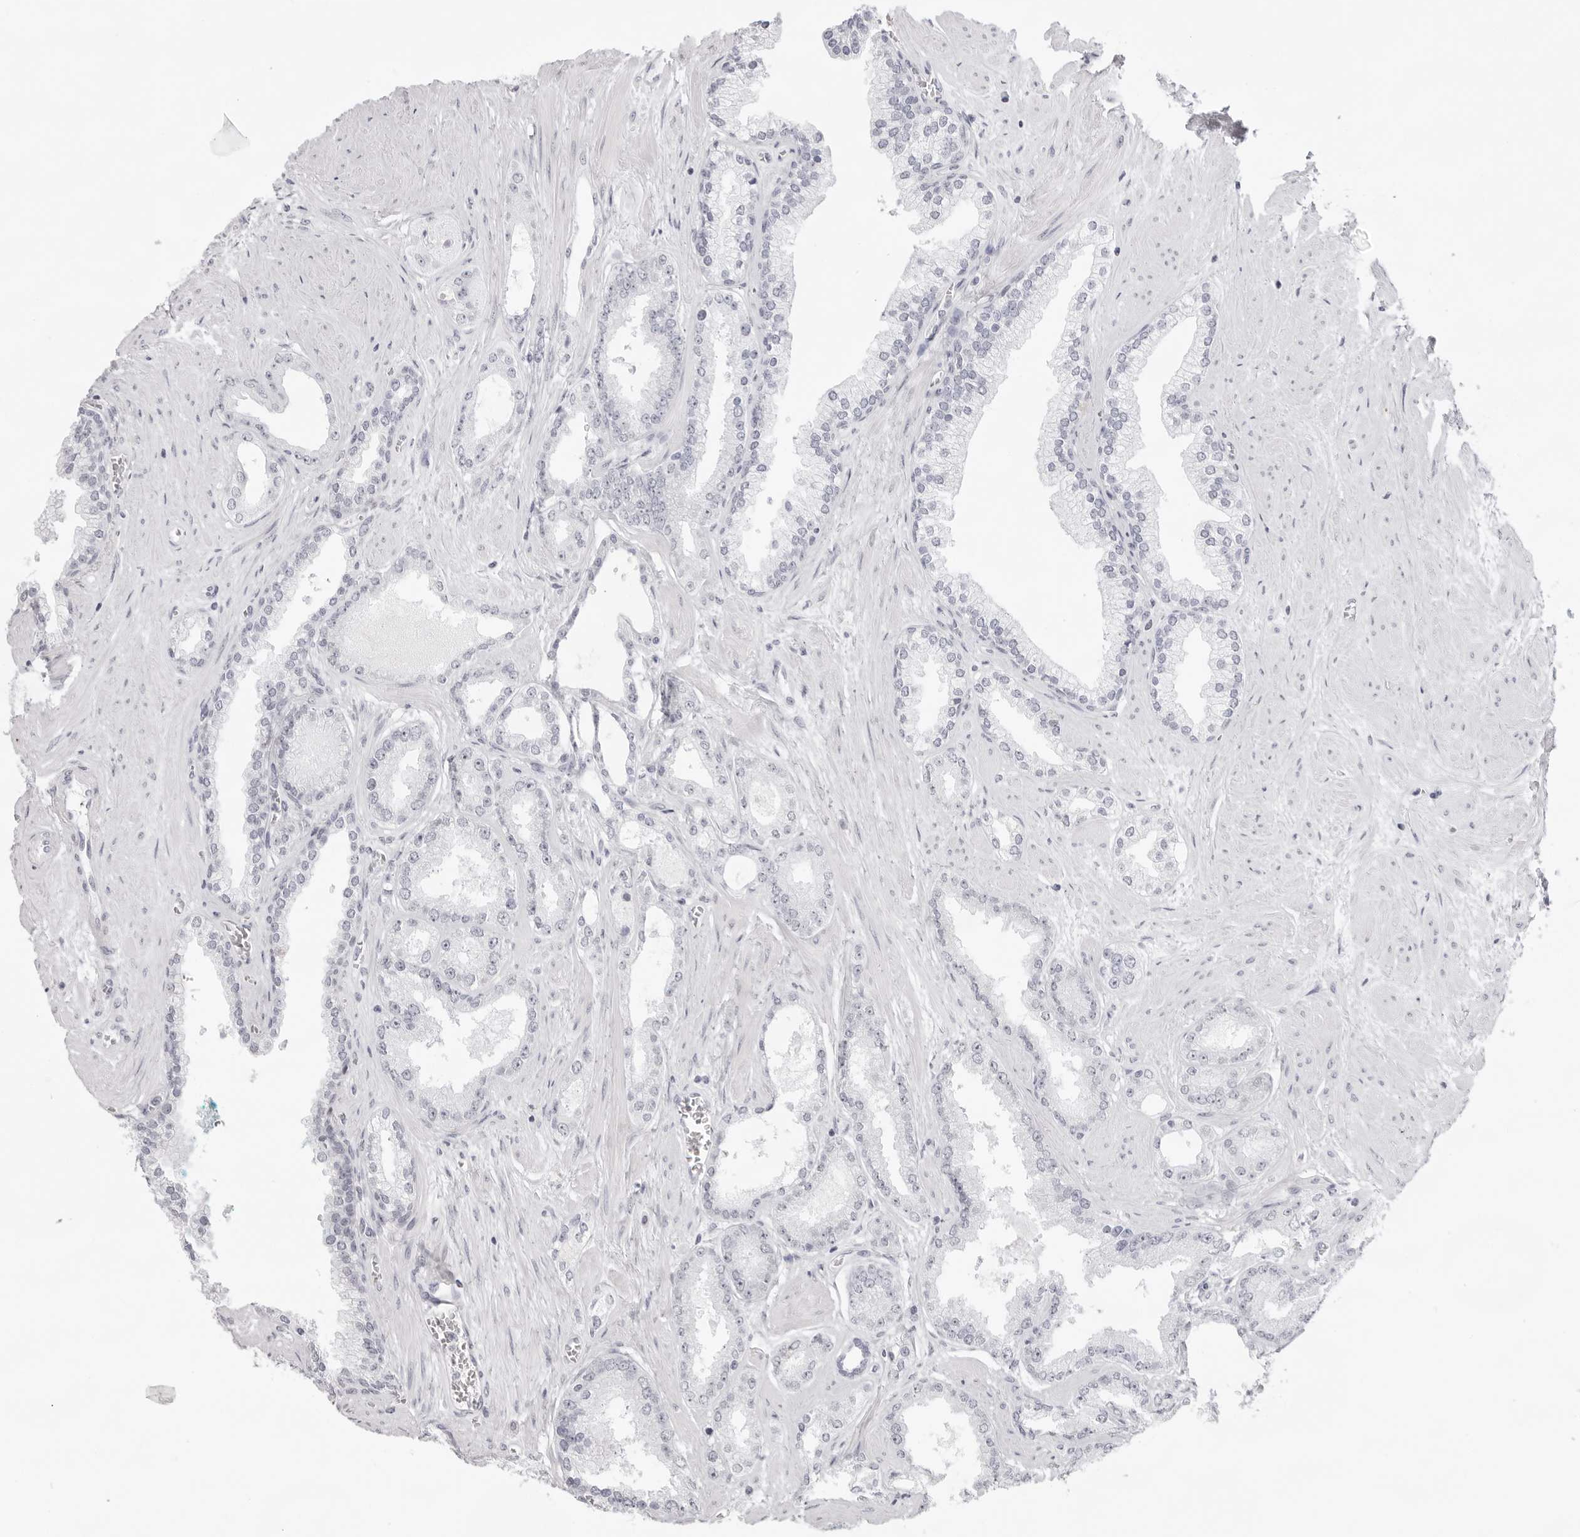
{"staining": {"intensity": "negative", "quantity": "none", "location": "none"}, "tissue": "prostate cancer", "cell_type": "Tumor cells", "image_type": "cancer", "snomed": [{"axis": "morphology", "description": "Adenocarcinoma, Low grade"}, {"axis": "topography", "description": "Prostate"}], "caption": "This is a image of immunohistochemistry (IHC) staining of low-grade adenocarcinoma (prostate), which shows no staining in tumor cells.", "gene": "KLK12", "patient": {"sex": "male", "age": 62}}